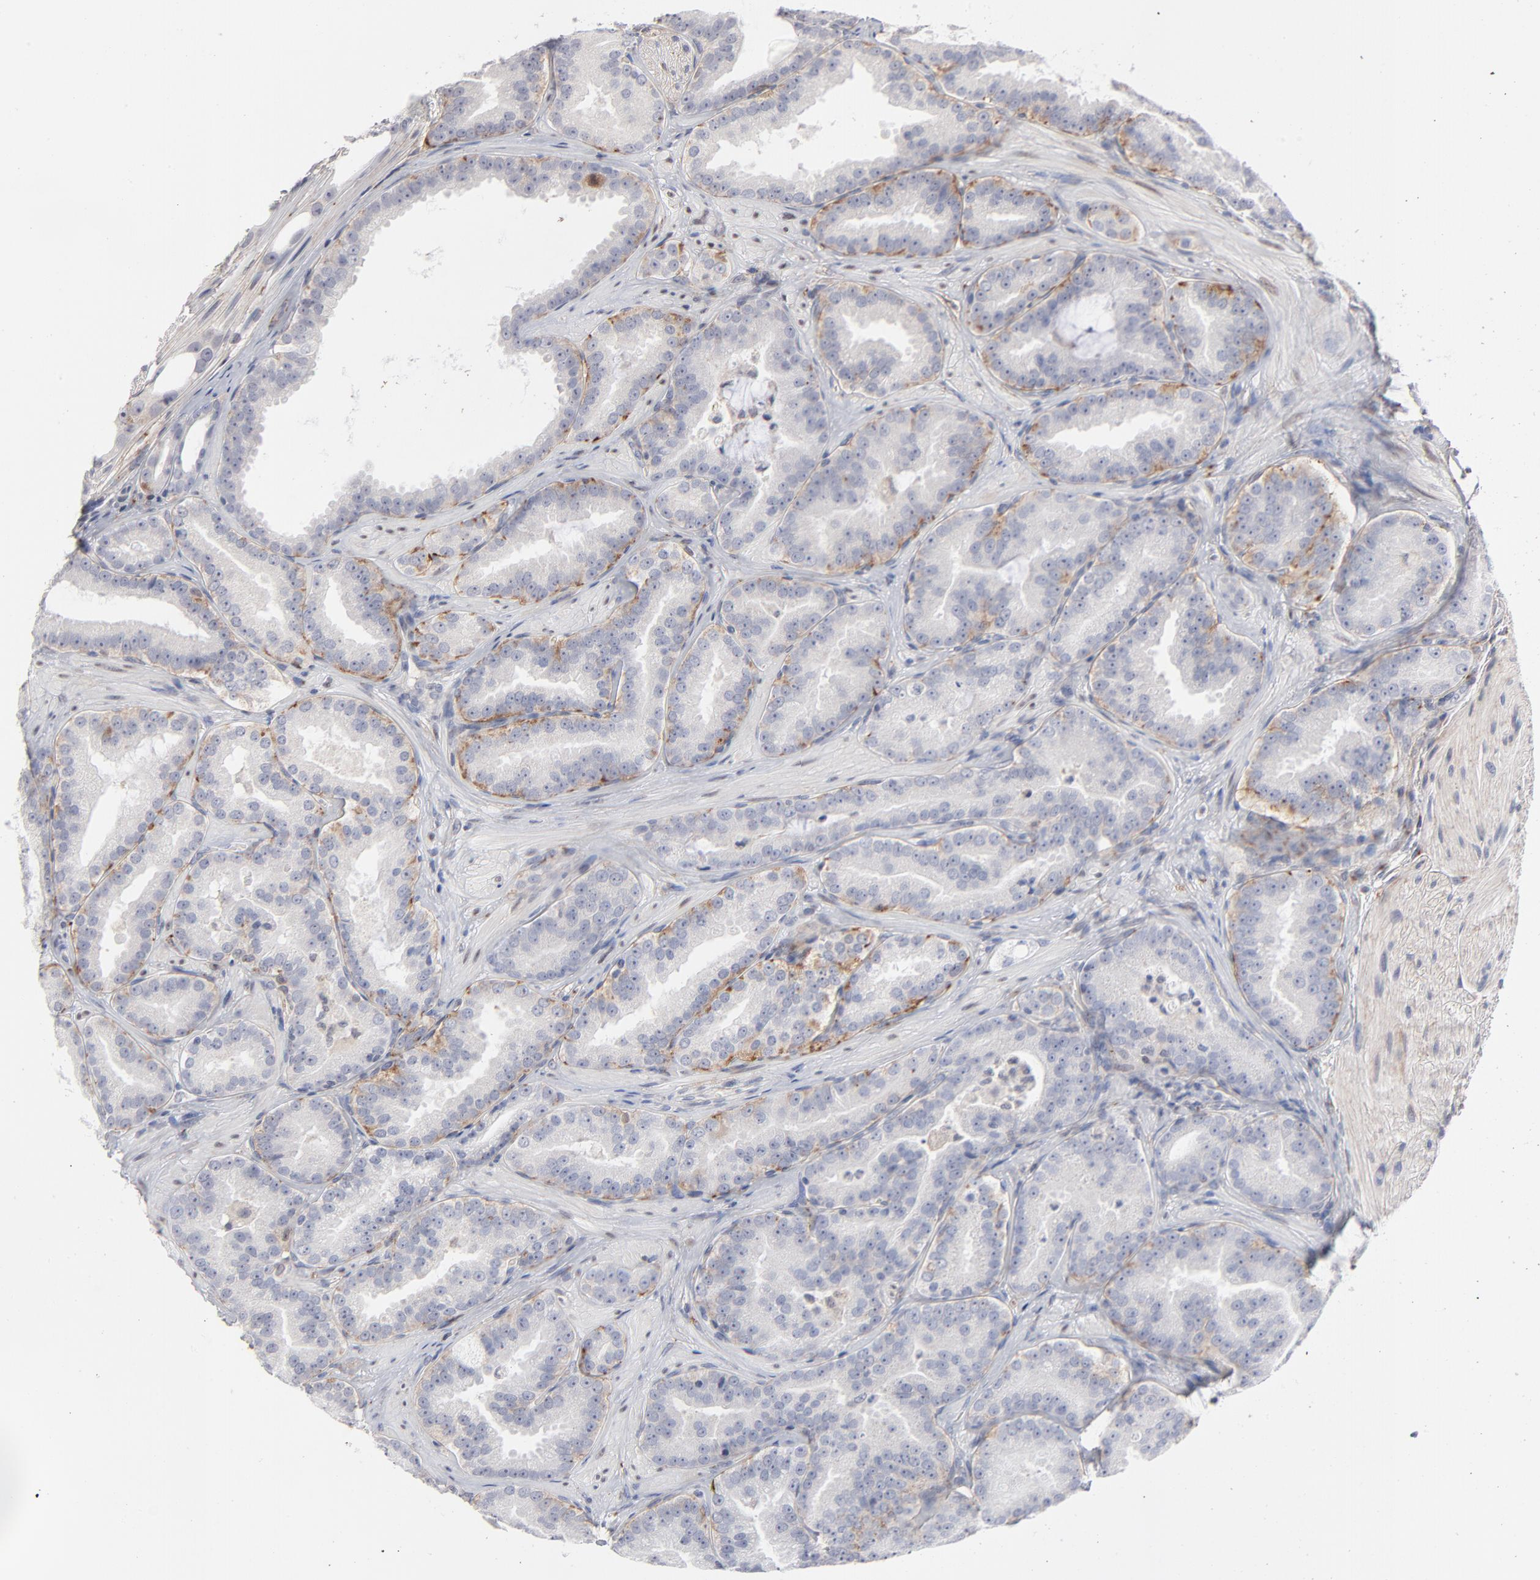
{"staining": {"intensity": "weak", "quantity": "<25%", "location": "cytoplasmic/membranous"}, "tissue": "prostate cancer", "cell_type": "Tumor cells", "image_type": "cancer", "snomed": [{"axis": "morphology", "description": "Adenocarcinoma, Low grade"}, {"axis": "topography", "description": "Prostate"}], "caption": "The photomicrograph demonstrates no significant positivity in tumor cells of prostate cancer (low-grade adenocarcinoma).", "gene": "AURKA", "patient": {"sex": "male", "age": 59}}